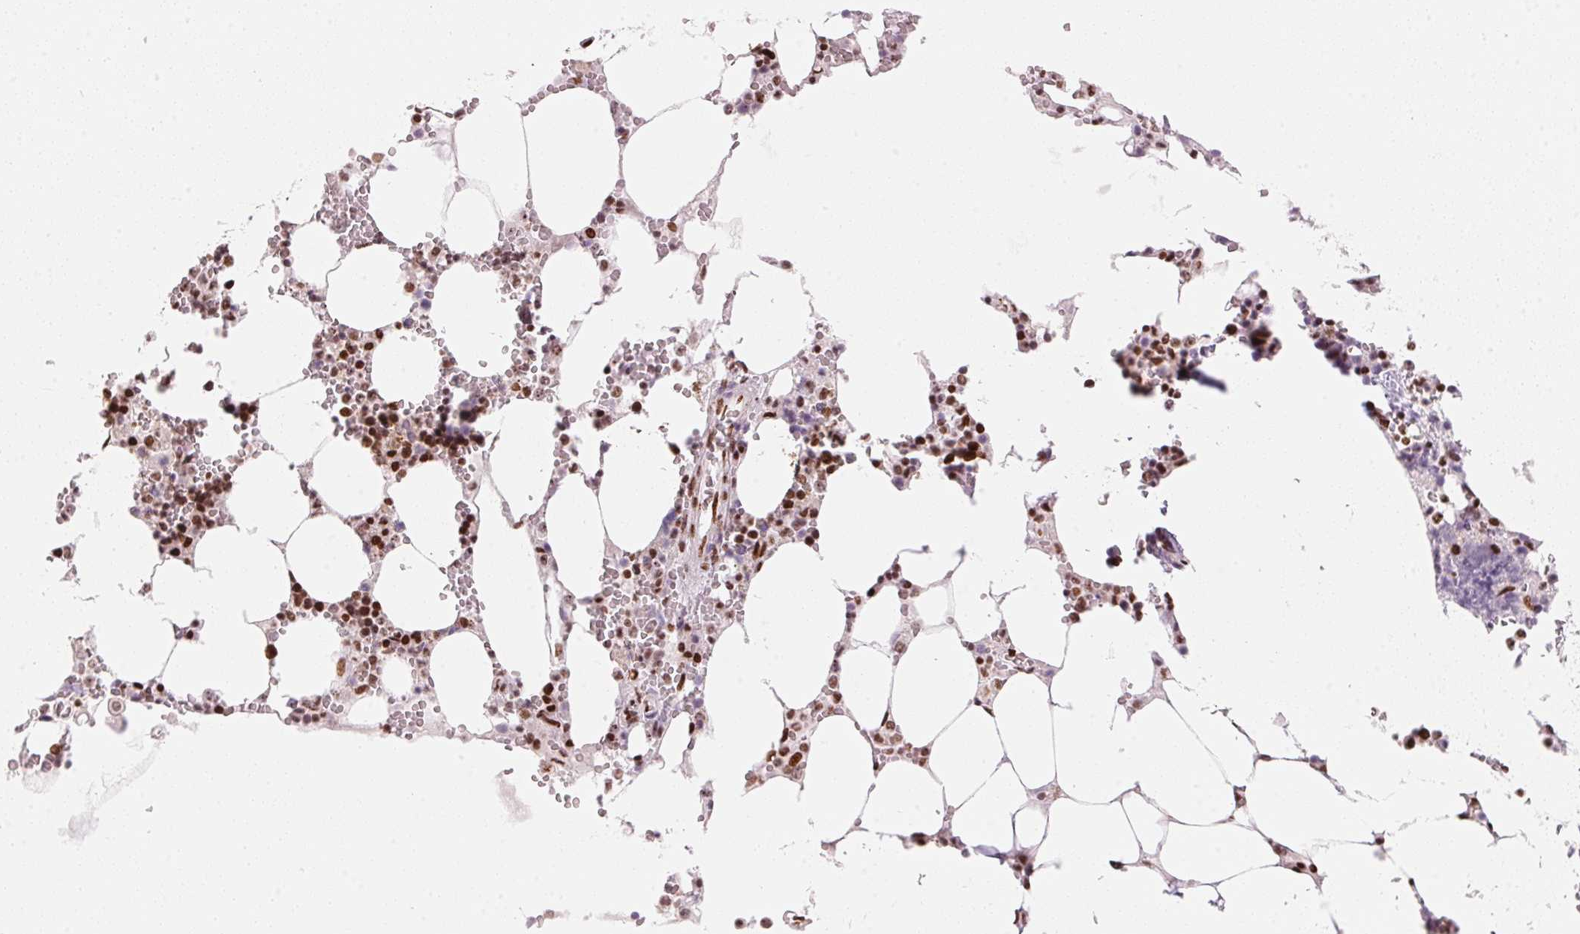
{"staining": {"intensity": "strong", "quantity": ">75%", "location": "nuclear"}, "tissue": "bone marrow", "cell_type": "Hematopoietic cells", "image_type": "normal", "snomed": [{"axis": "morphology", "description": "Normal tissue, NOS"}, {"axis": "topography", "description": "Bone marrow"}], "caption": "The image reveals a brown stain indicating the presence of a protein in the nuclear of hematopoietic cells in bone marrow.", "gene": "NXF1", "patient": {"sex": "male", "age": 64}}